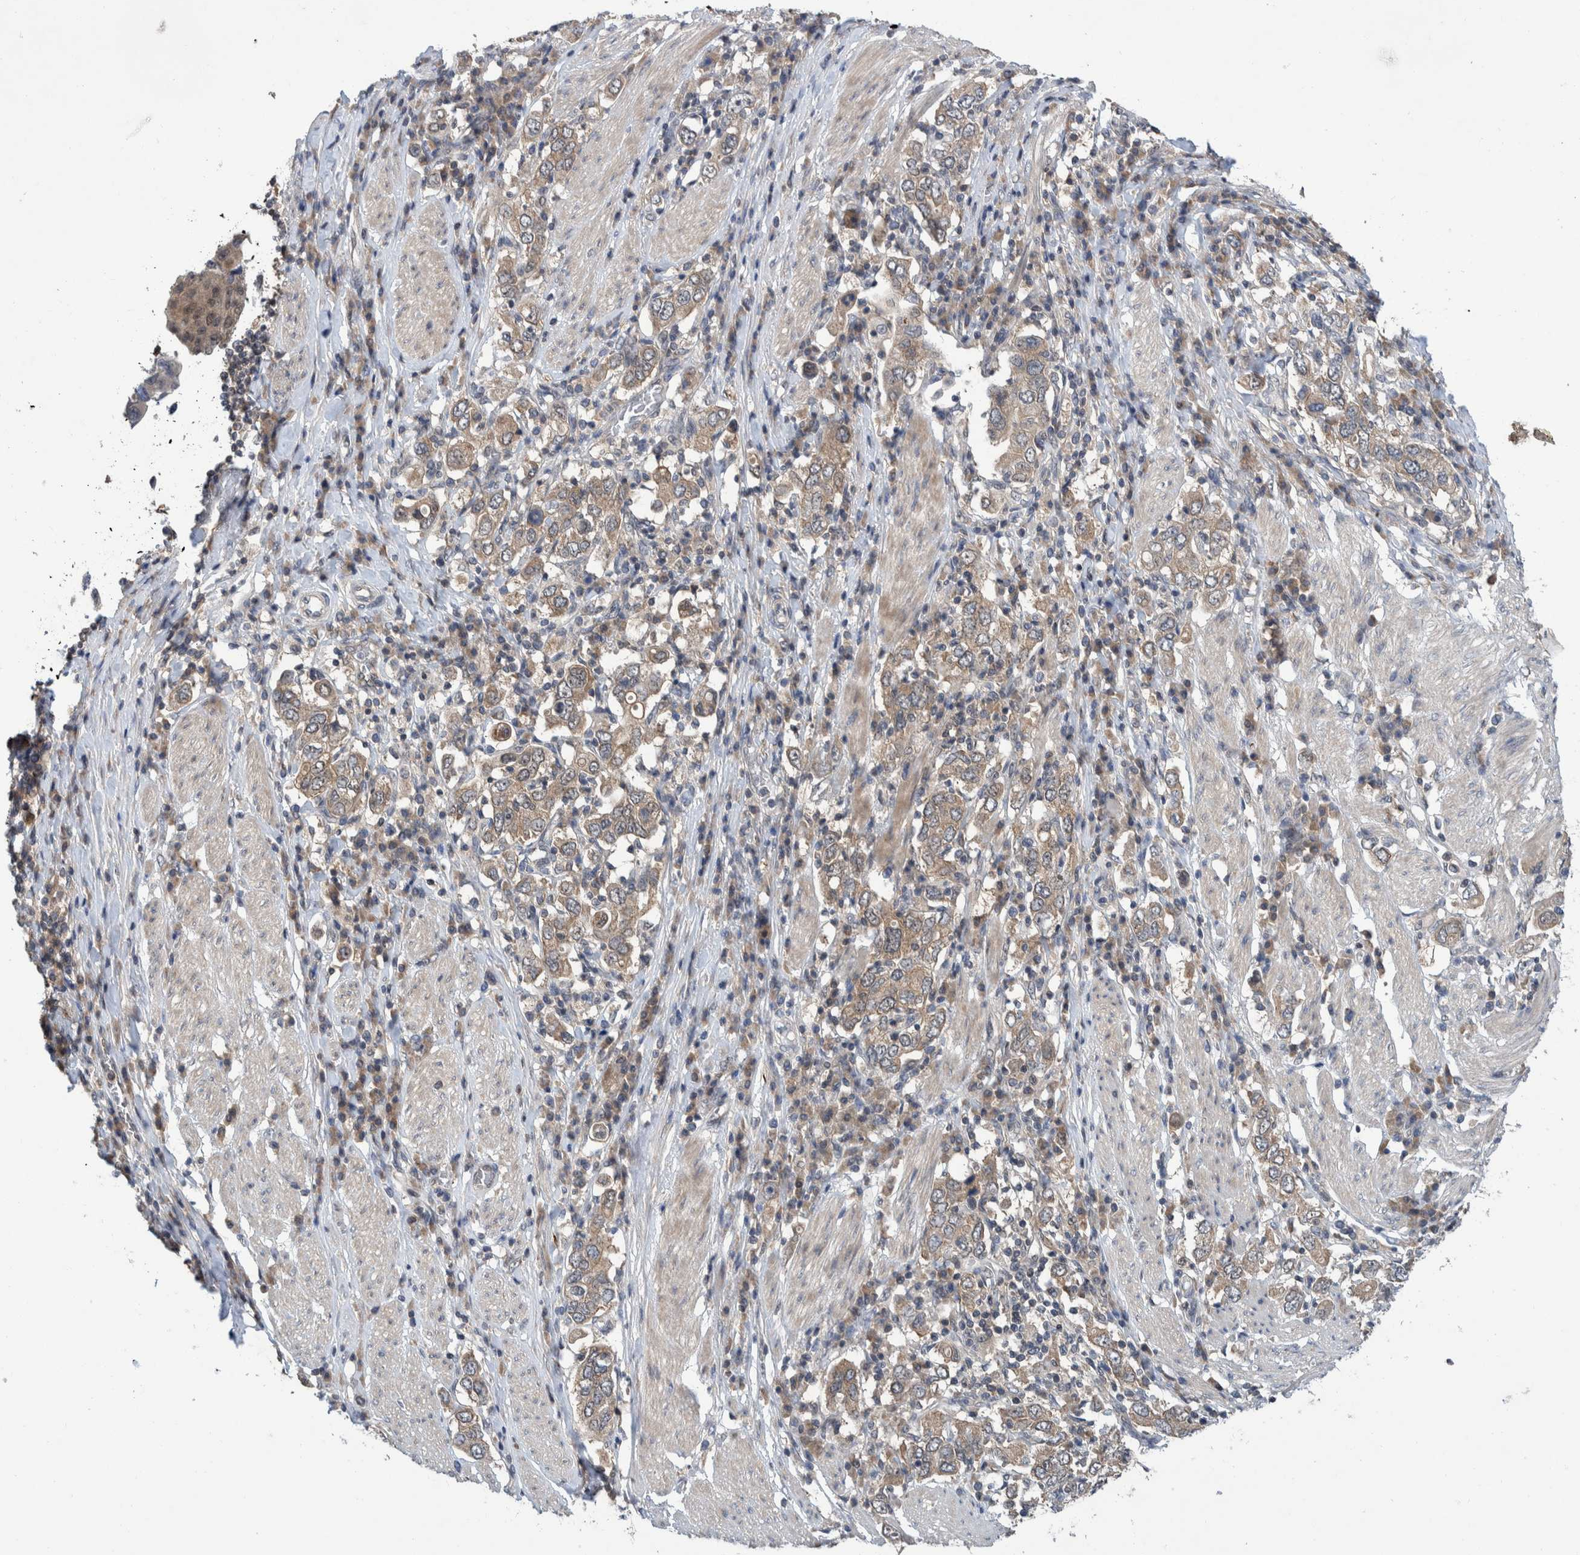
{"staining": {"intensity": "weak", "quantity": ">75%", "location": "cytoplasmic/membranous"}, "tissue": "stomach cancer", "cell_type": "Tumor cells", "image_type": "cancer", "snomed": [{"axis": "morphology", "description": "Adenocarcinoma, NOS"}, {"axis": "topography", "description": "Stomach, upper"}], "caption": "A photomicrograph showing weak cytoplasmic/membranous staining in approximately >75% of tumor cells in stomach cancer (adenocarcinoma), as visualized by brown immunohistochemical staining.", "gene": "PLPBP", "patient": {"sex": "male", "age": 62}}